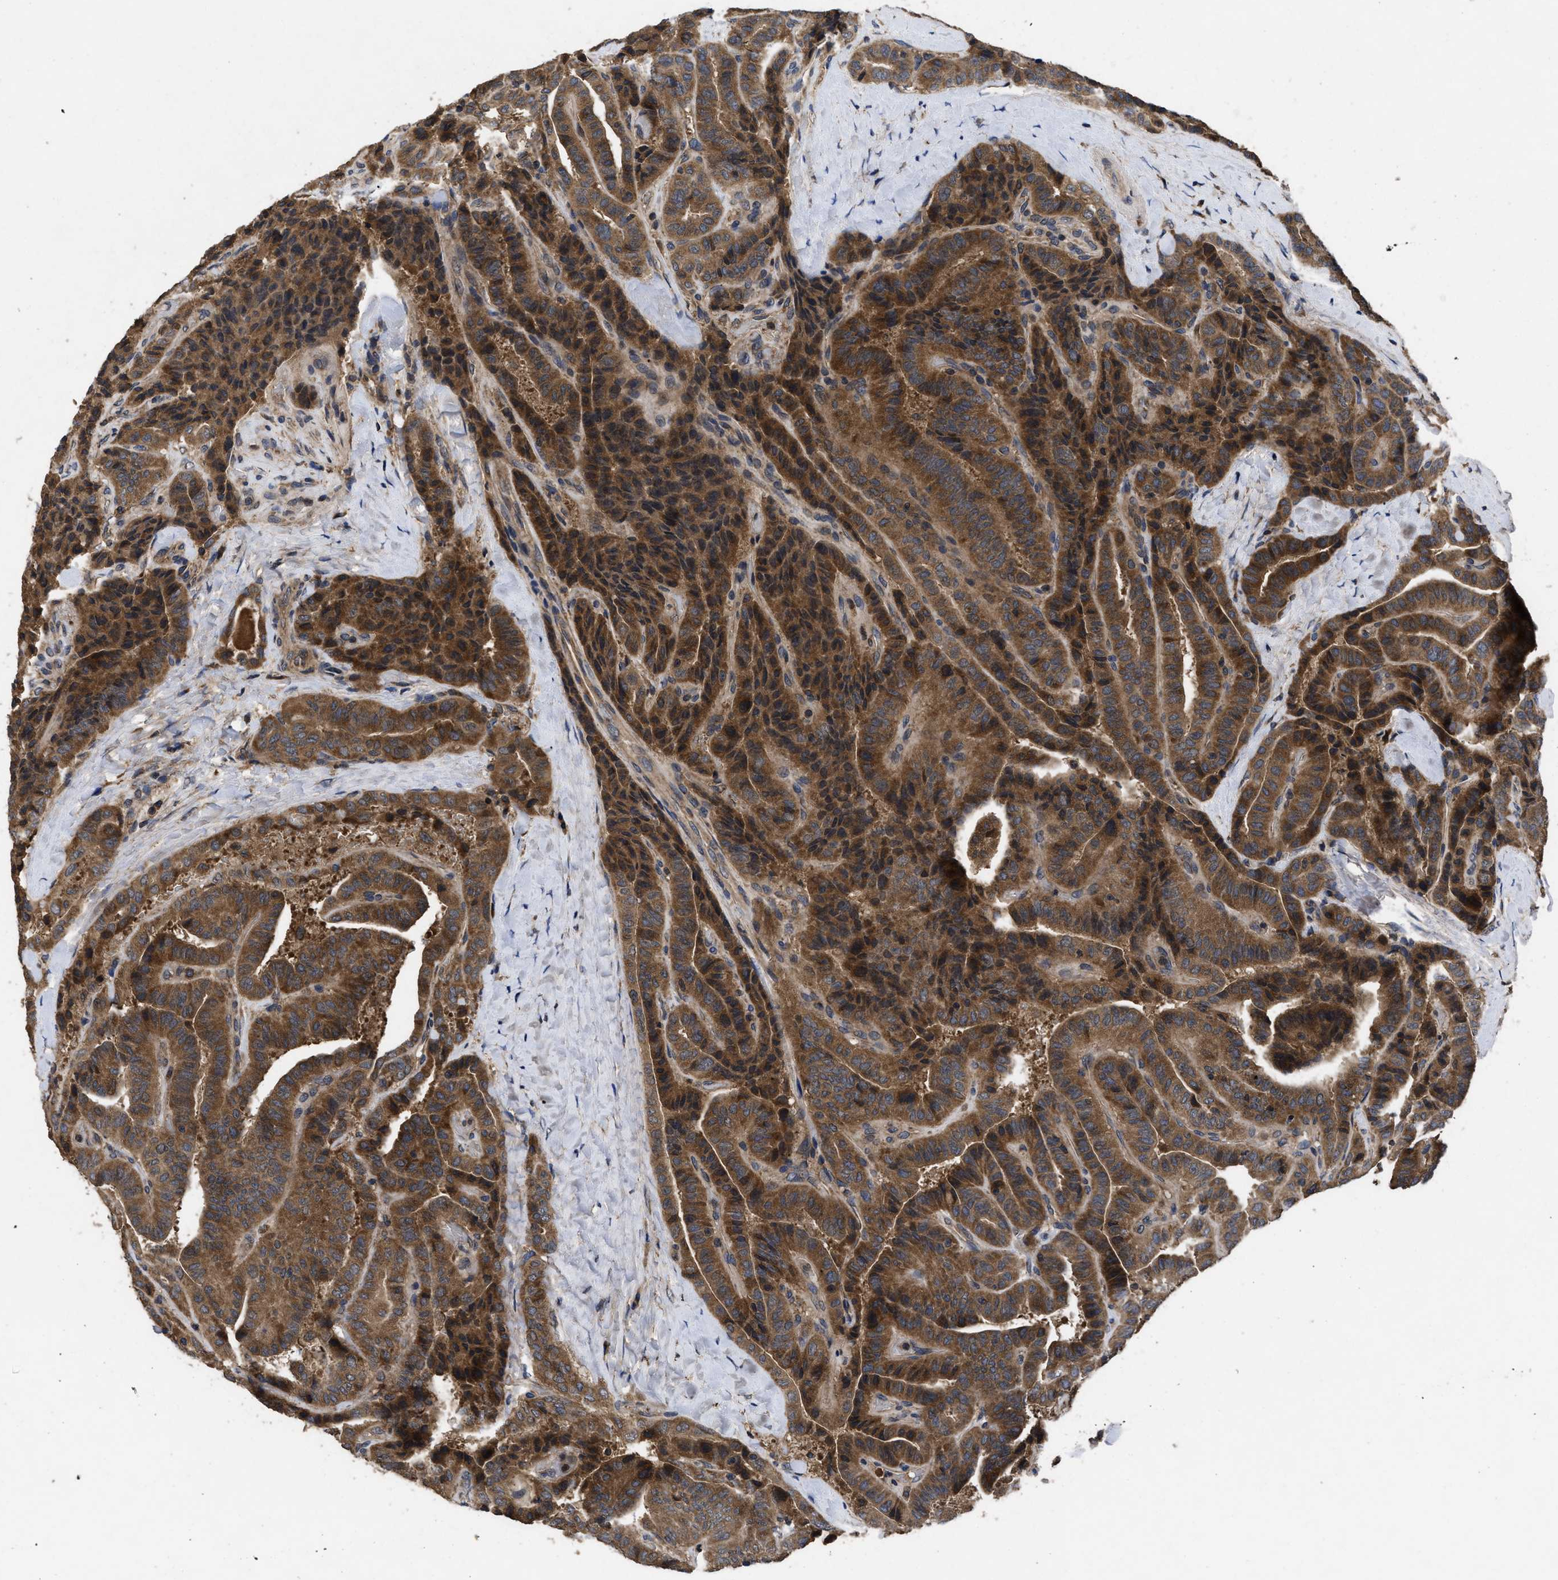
{"staining": {"intensity": "strong", "quantity": ">75%", "location": "cytoplasmic/membranous"}, "tissue": "thyroid cancer", "cell_type": "Tumor cells", "image_type": "cancer", "snomed": [{"axis": "morphology", "description": "Papillary adenocarcinoma, NOS"}, {"axis": "topography", "description": "Thyroid gland"}], "caption": "Immunohistochemistry (IHC) (DAB) staining of human papillary adenocarcinoma (thyroid) displays strong cytoplasmic/membranous protein staining in about >75% of tumor cells.", "gene": "LRRC3", "patient": {"sex": "male", "age": 77}}